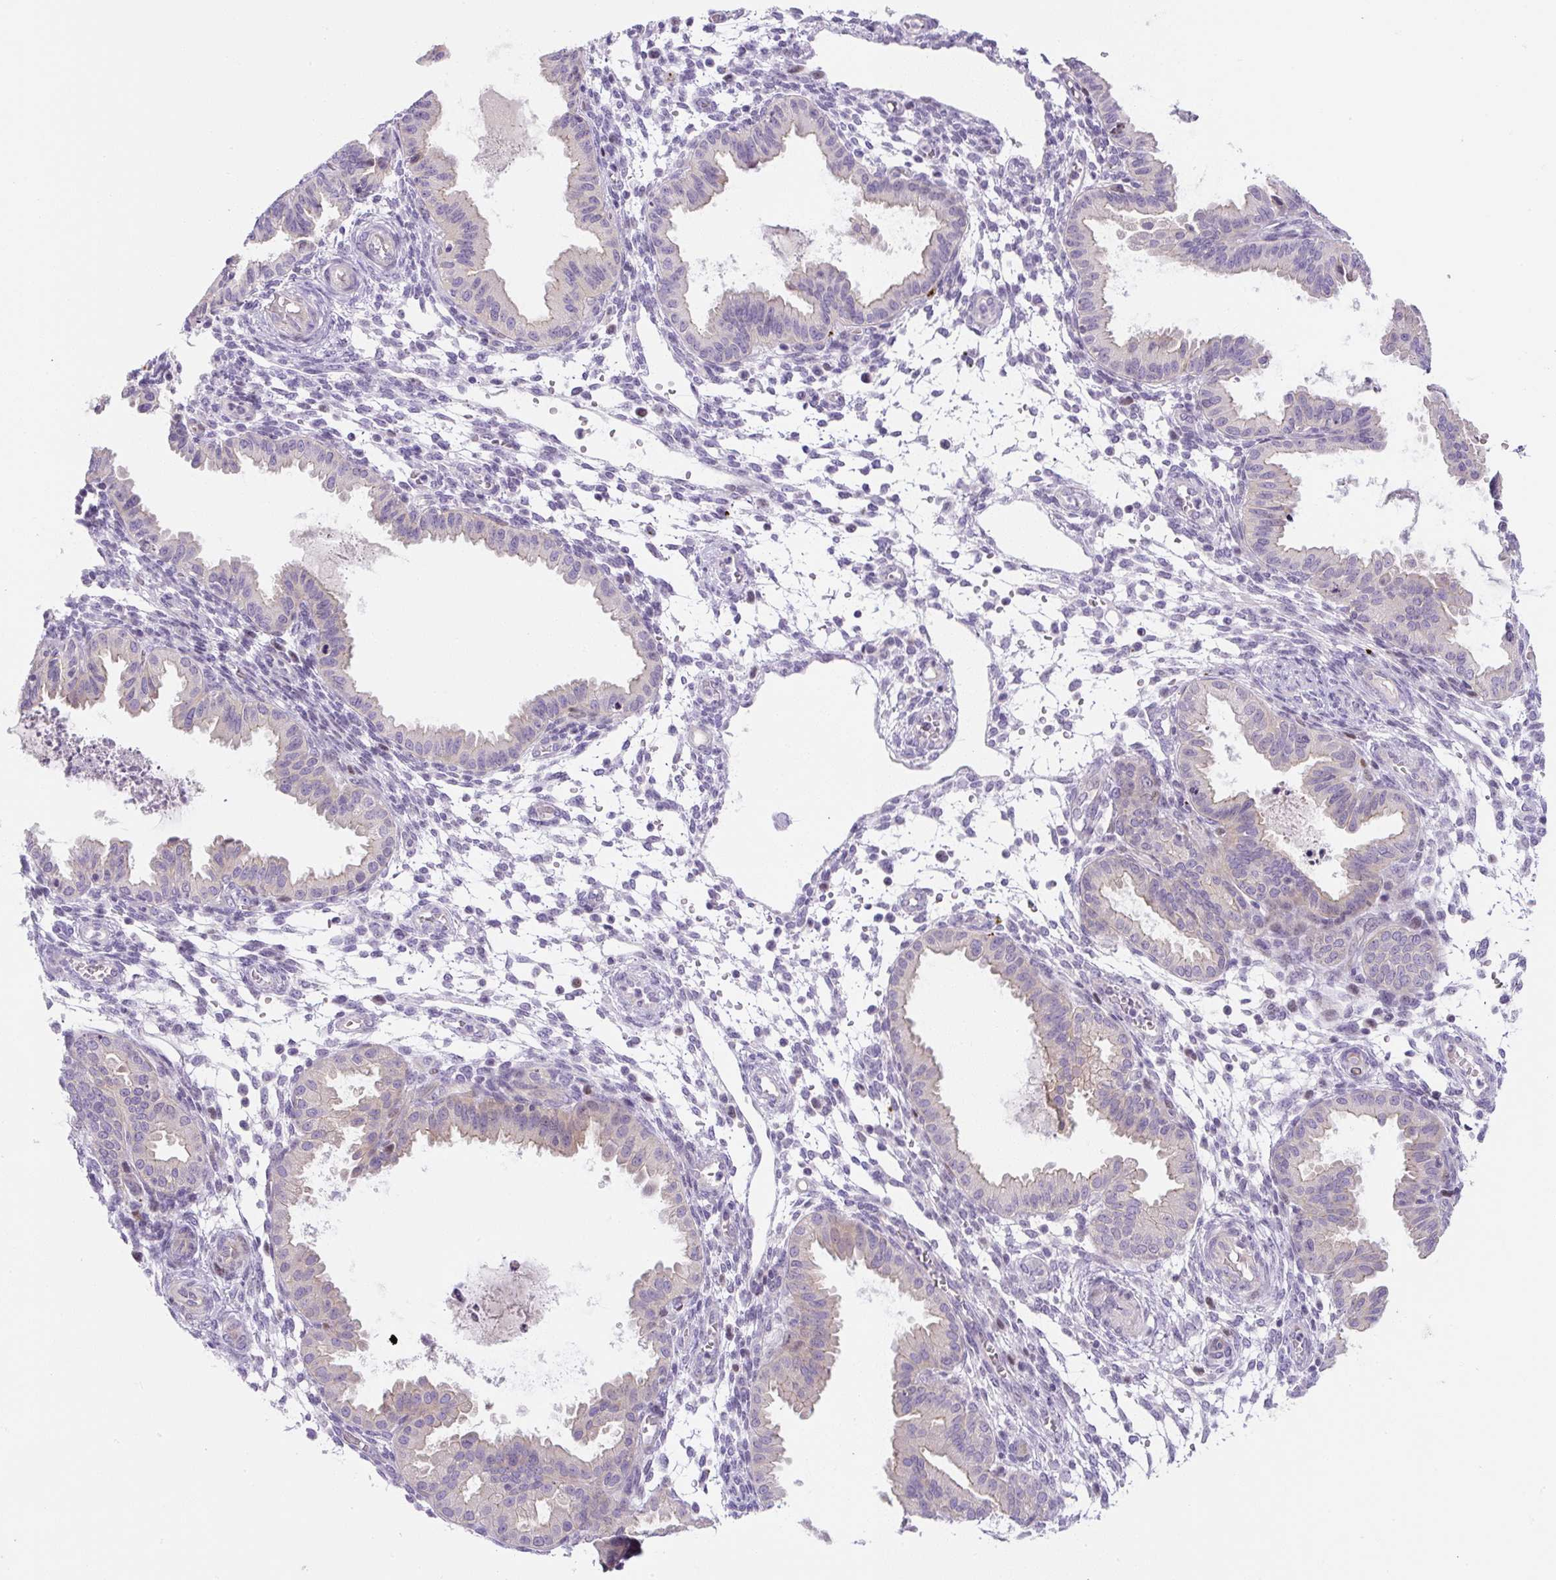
{"staining": {"intensity": "negative", "quantity": "none", "location": "none"}, "tissue": "endometrium", "cell_type": "Cells in endometrial stroma", "image_type": "normal", "snomed": [{"axis": "morphology", "description": "Normal tissue, NOS"}, {"axis": "topography", "description": "Endometrium"}], "caption": "The IHC histopathology image has no significant staining in cells in endometrial stroma of endometrium.", "gene": "ADAMTS19", "patient": {"sex": "female", "age": 33}}